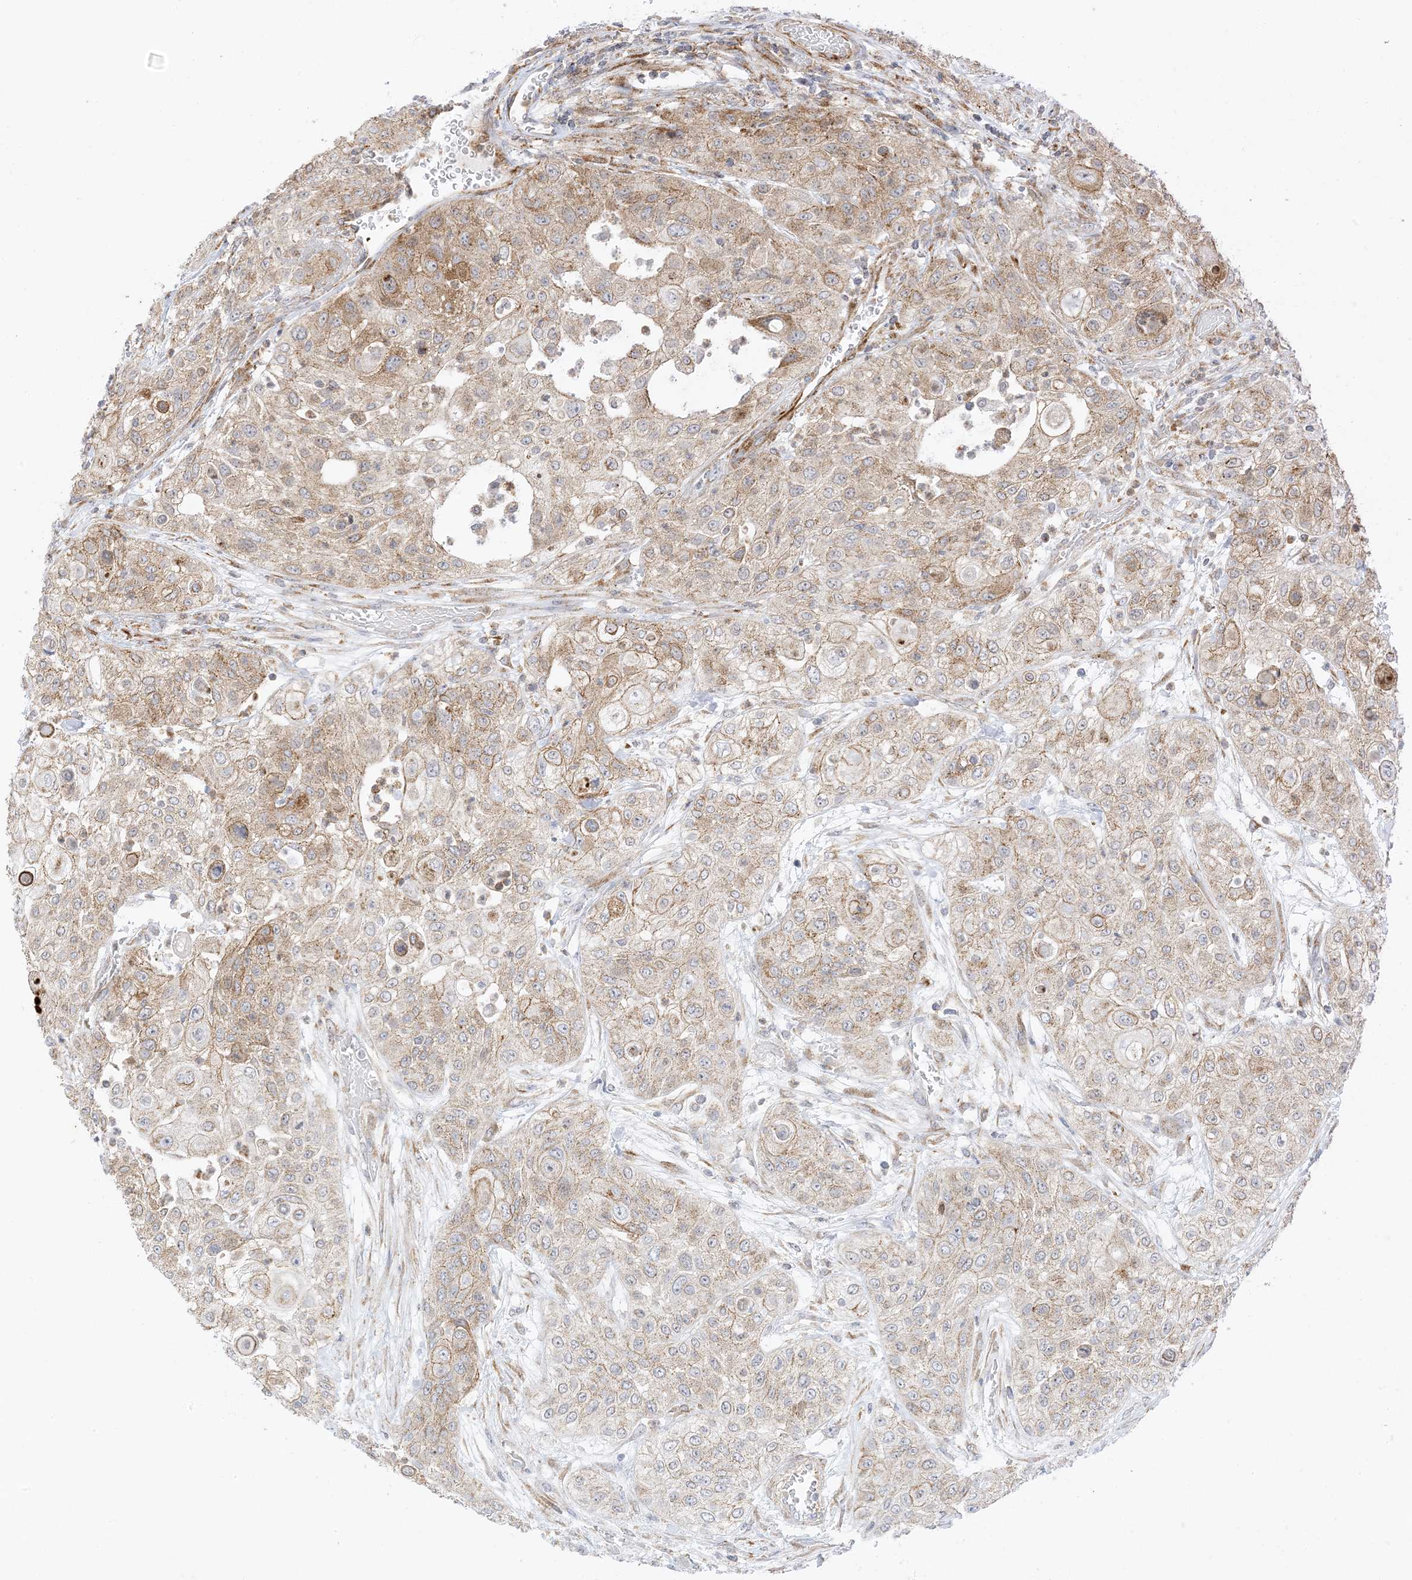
{"staining": {"intensity": "moderate", "quantity": "25%-75%", "location": "cytoplasmic/membranous"}, "tissue": "urothelial cancer", "cell_type": "Tumor cells", "image_type": "cancer", "snomed": [{"axis": "morphology", "description": "Urothelial carcinoma, High grade"}, {"axis": "topography", "description": "Urinary bladder"}], "caption": "This micrograph demonstrates immunohistochemistry (IHC) staining of human urothelial carcinoma (high-grade), with medium moderate cytoplasmic/membranous staining in about 25%-75% of tumor cells.", "gene": "RAC1", "patient": {"sex": "female", "age": 79}}